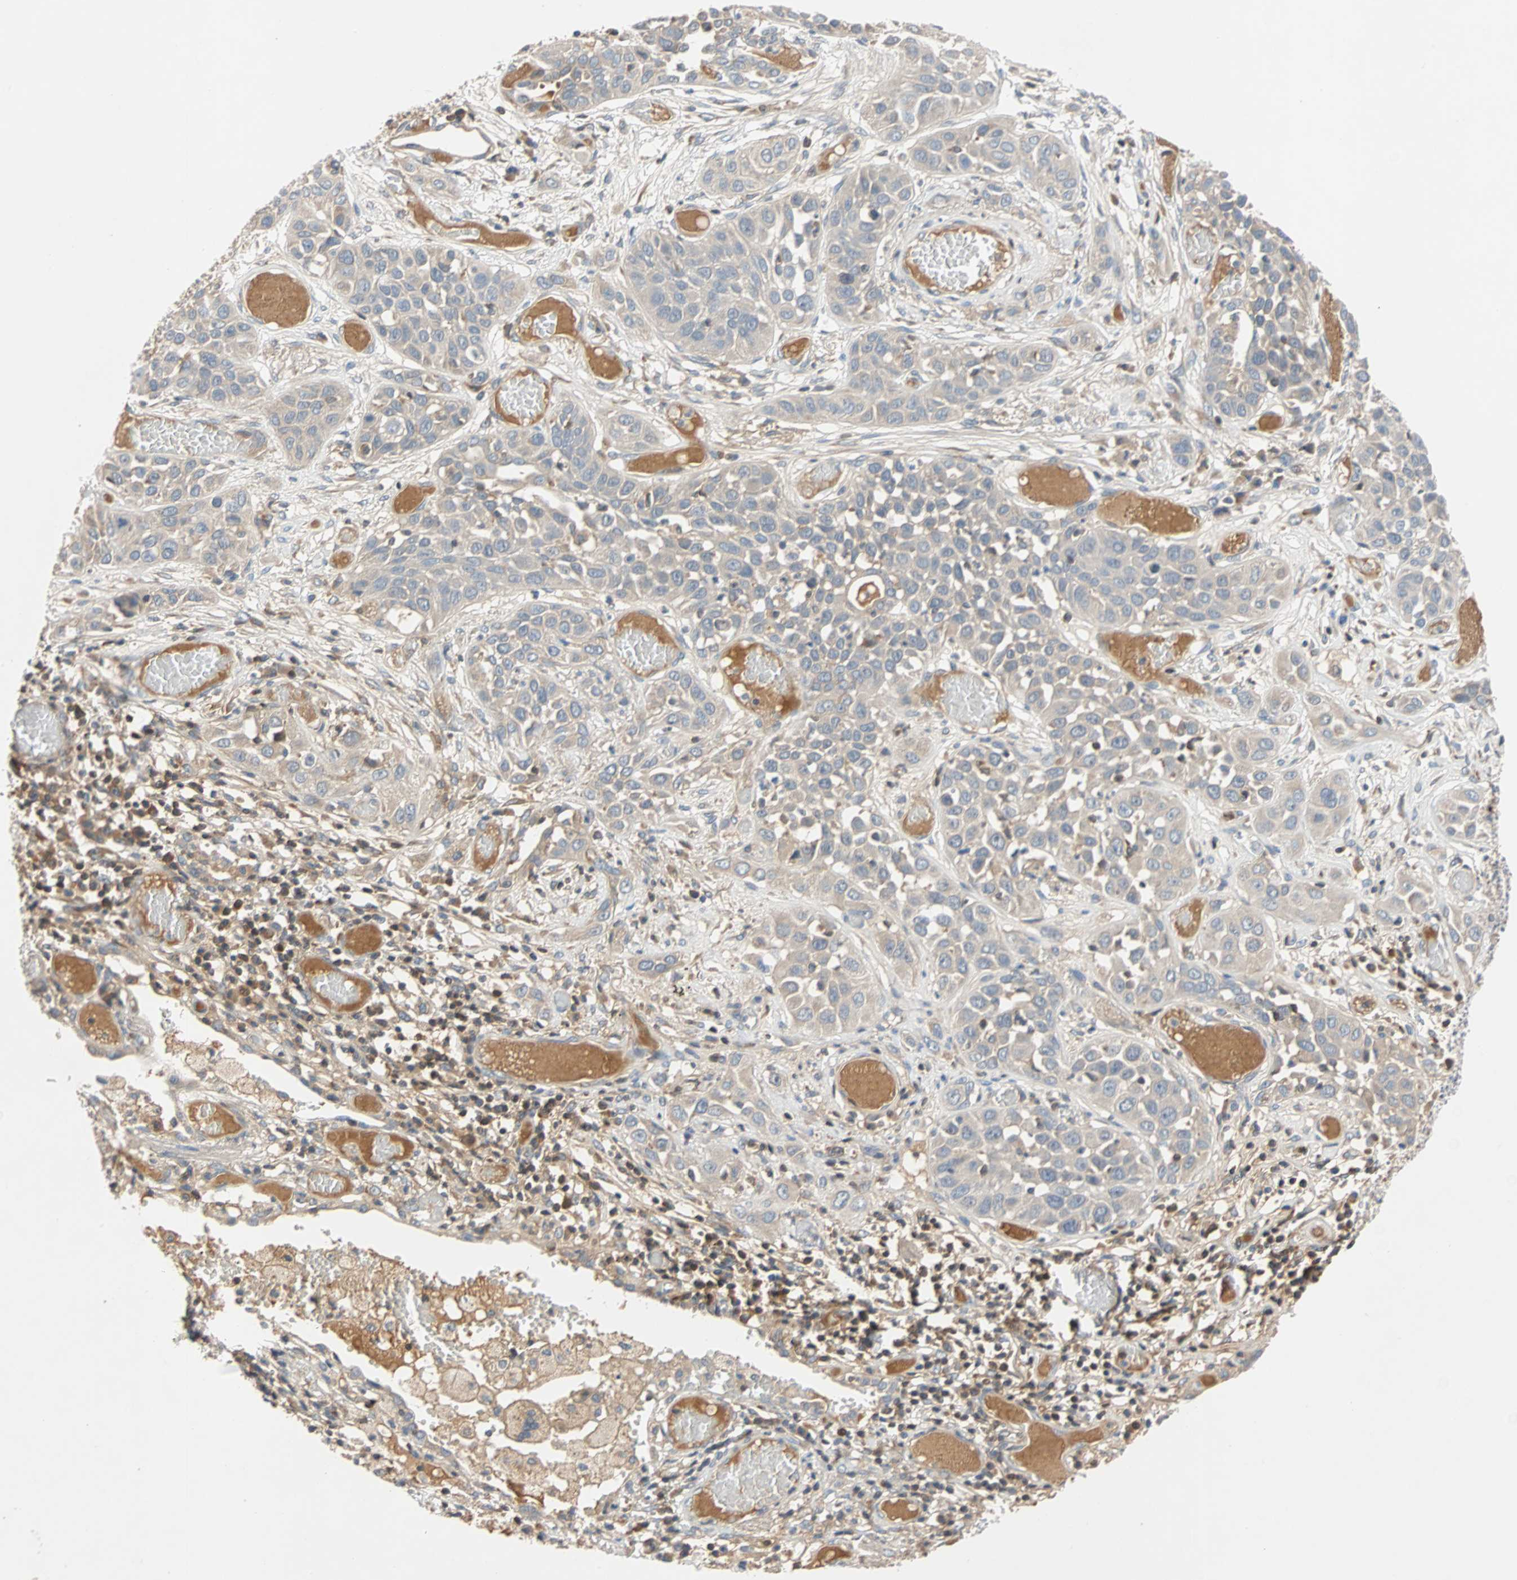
{"staining": {"intensity": "negative", "quantity": "none", "location": "none"}, "tissue": "lung cancer", "cell_type": "Tumor cells", "image_type": "cancer", "snomed": [{"axis": "morphology", "description": "Squamous cell carcinoma, NOS"}, {"axis": "topography", "description": "Lung"}], "caption": "Immunohistochemistry of lung cancer (squamous cell carcinoma) displays no expression in tumor cells.", "gene": "MAP4K1", "patient": {"sex": "male", "age": 71}}